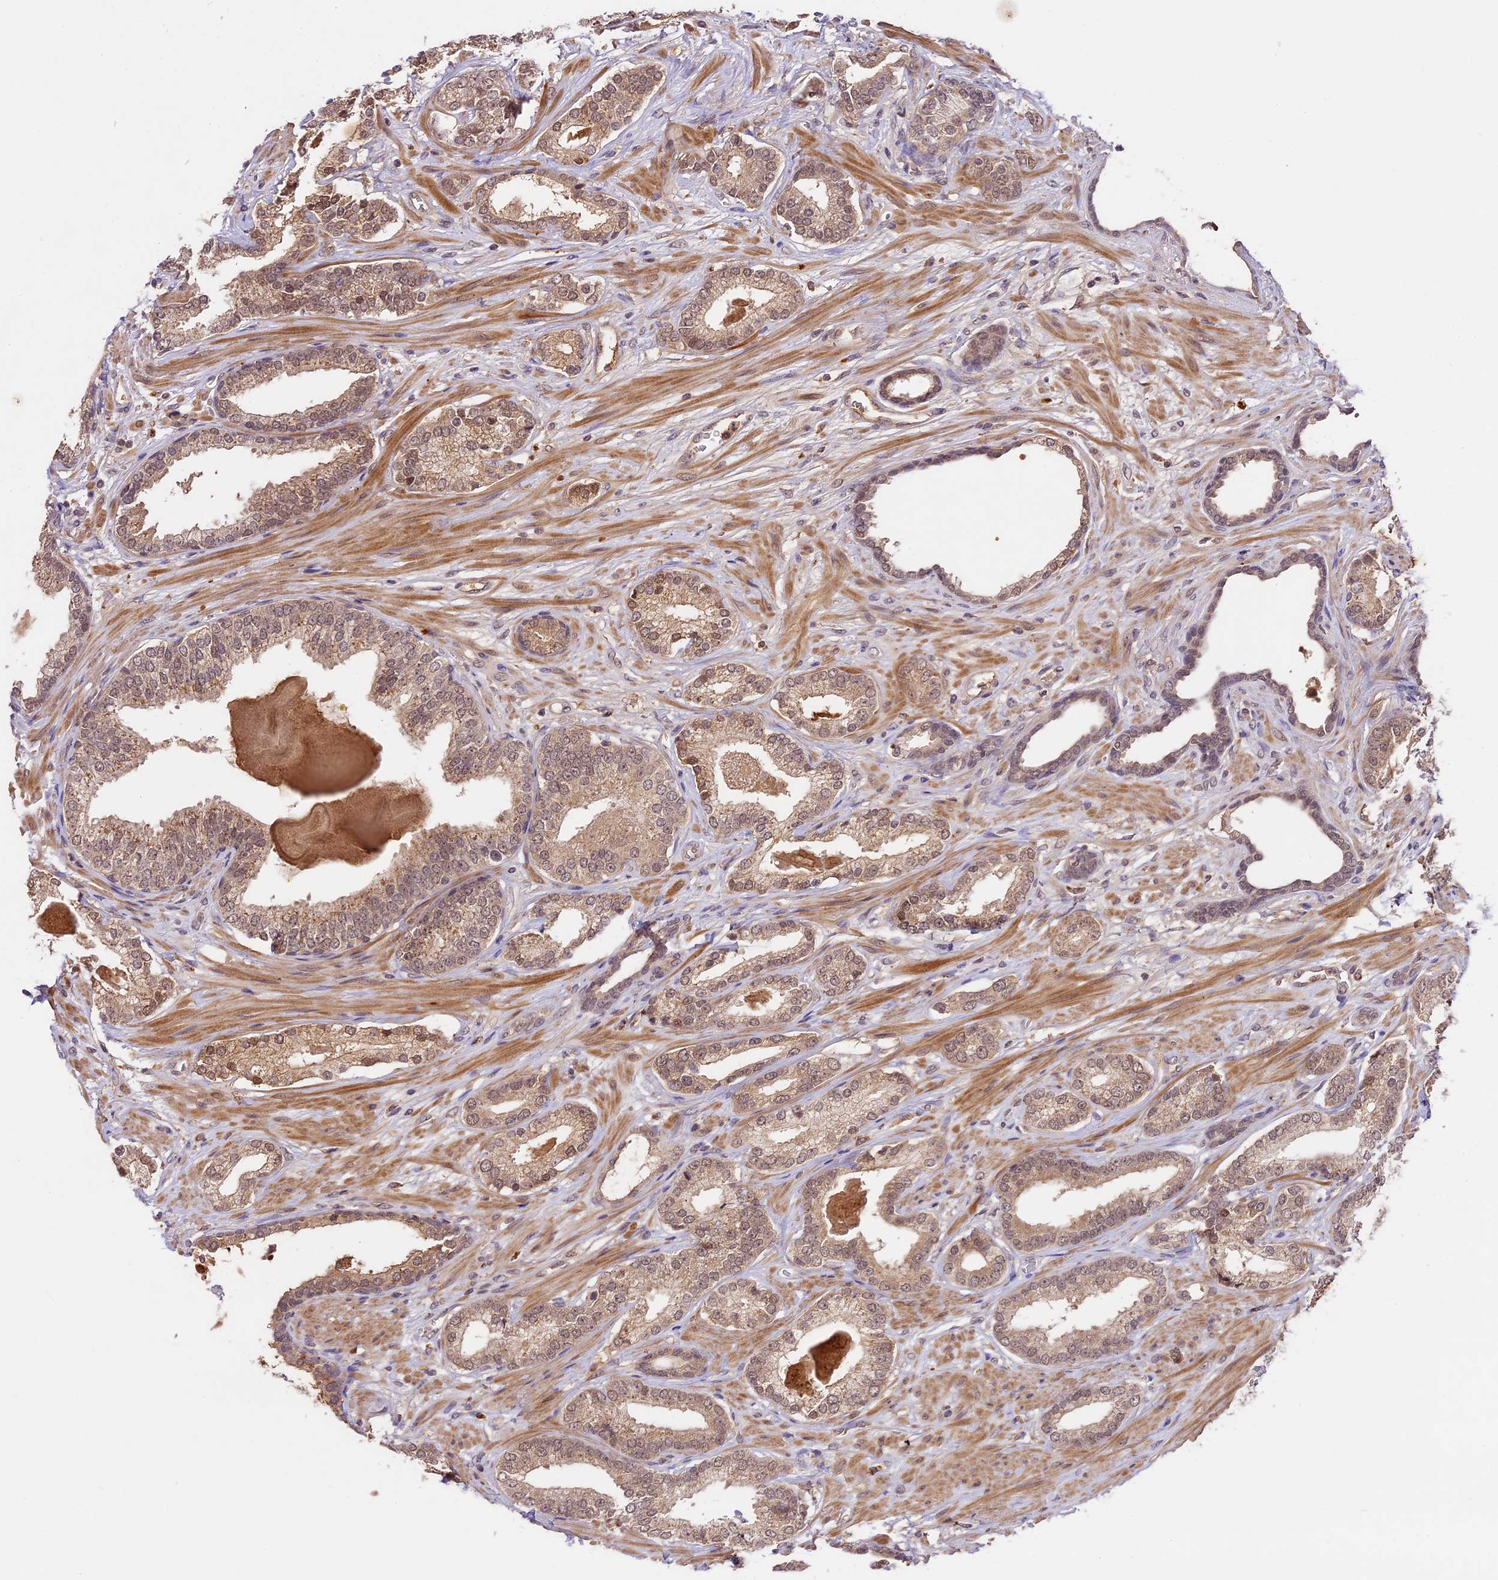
{"staining": {"intensity": "weak", "quantity": ">75%", "location": "cytoplasmic/membranous,nuclear"}, "tissue": "prostate cancer", "cell_type": "Tumor cells", "image_type": "cancer", "snomed": [{"axis": "morphology", "description": "Adenocarcinoma, Low grade"}, {"axis": "topography", "description": "Prostate"}], "caption": "The image reveals a brown stain indicating the presence of a protein in the cytoplasmic/membranous and nuclear of tumor cells in prostate low-grade adenocarcinoma. (DAB IHC, brown staining for protein, blue staining for nuclei).", "gene": "ATP10A", "patient": {"sex": "male", "age": 70}}